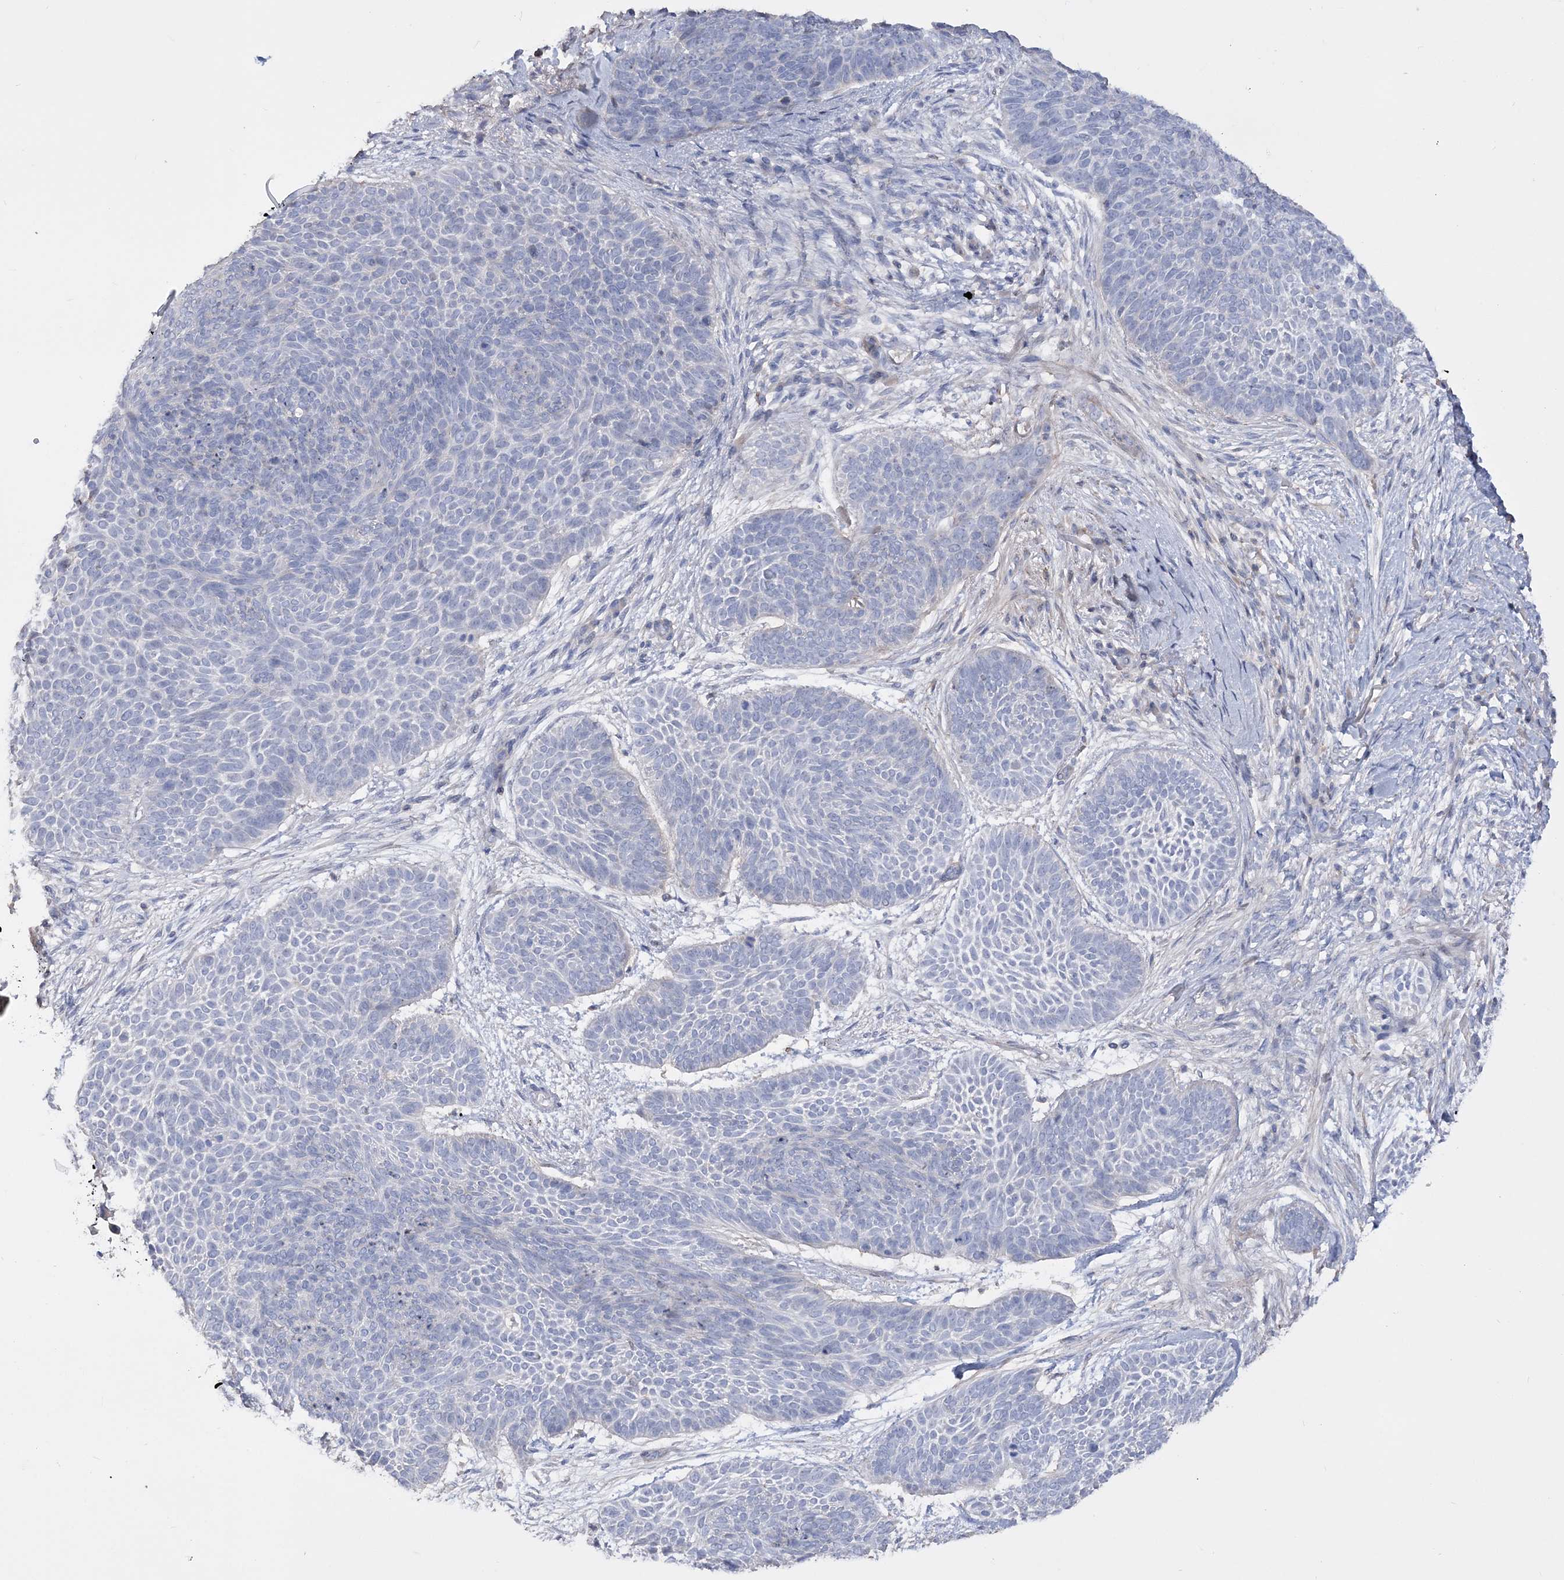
{"staining": {"intensity": "negative", "quantity": "none", "location": "none"}, "tissue": "skin cancer", "cell_type": "Tumor cells", "image_type": "cancer", "snomed": [{"axis": "morphology", "description": "Basal cell carcinoma"}, {"axis": "topography", "description": "Skin"}], "caption": "Immunohistochemical staining of skin cancer (basal cell carcinoma) reveals no significant positivity in tumor cells. (DAB IHC with hematoxylin counter stain).", "gene": "SLFN14", "patient": {"sex": "male", "age": 85}}